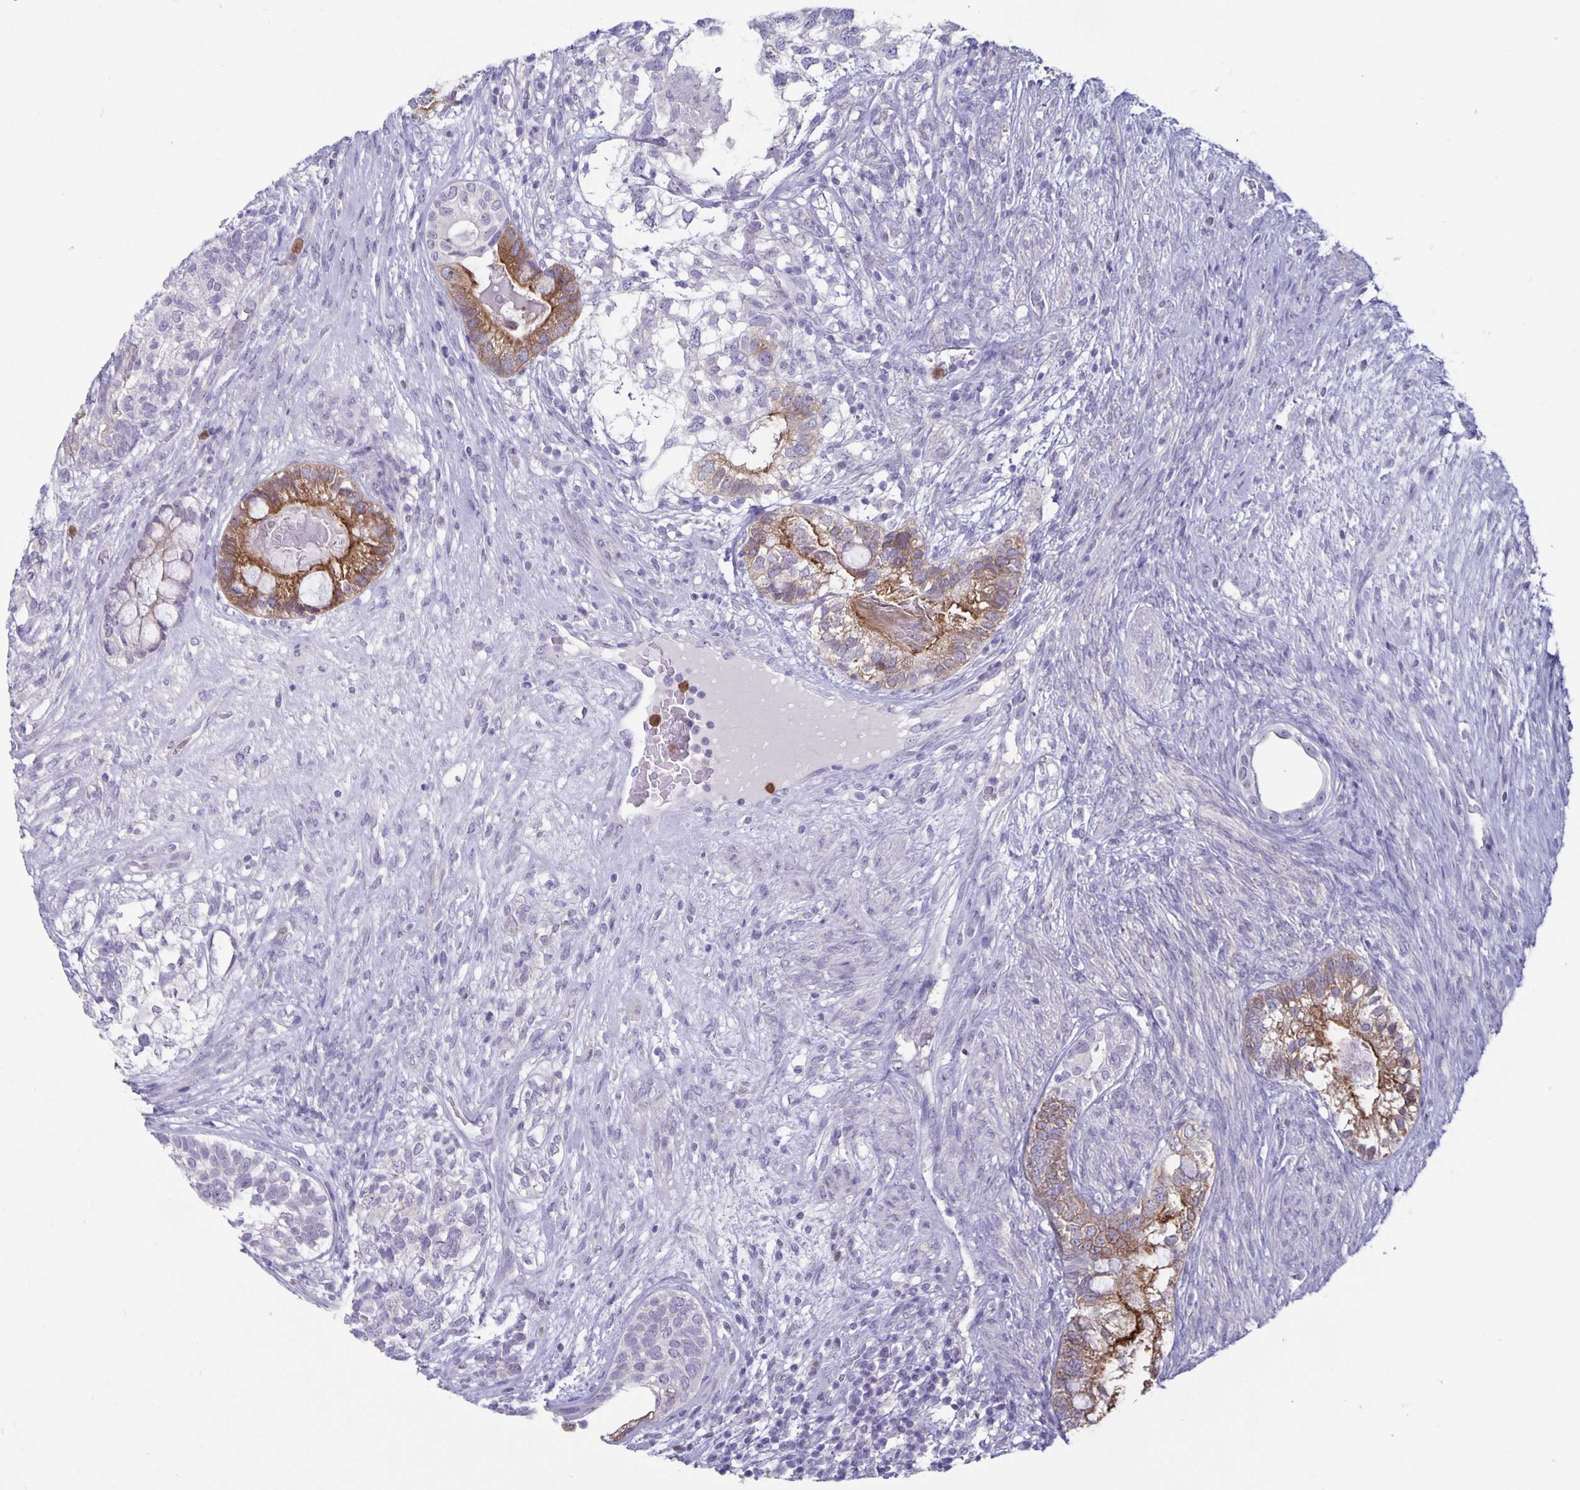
{"staining": {"intensity": "moderate", "quantity": "25%-75%", "location": "cytoplasmic/membranous"}, "tissue": "testis cancer", "cell_type": "Tumor cells", "image_type": "cancer", "snomed": [{"axis": "morphology", "description": "Seminoma, NOS"}, {"axis": "morphology", "description": "Carcinoma, Embryonal, NOS"}, {"axis": "topography", "description": "Testis"}], "caption": "DAB immunohistochemical staining of testis cancer (embryonal carcinoma) shows moderate cytoplasmic/membranous protein expression in approximately 25%-75% of tumor cells.", "gene": "PLCB3", "patient": {"sex": "male", "age": 41}}